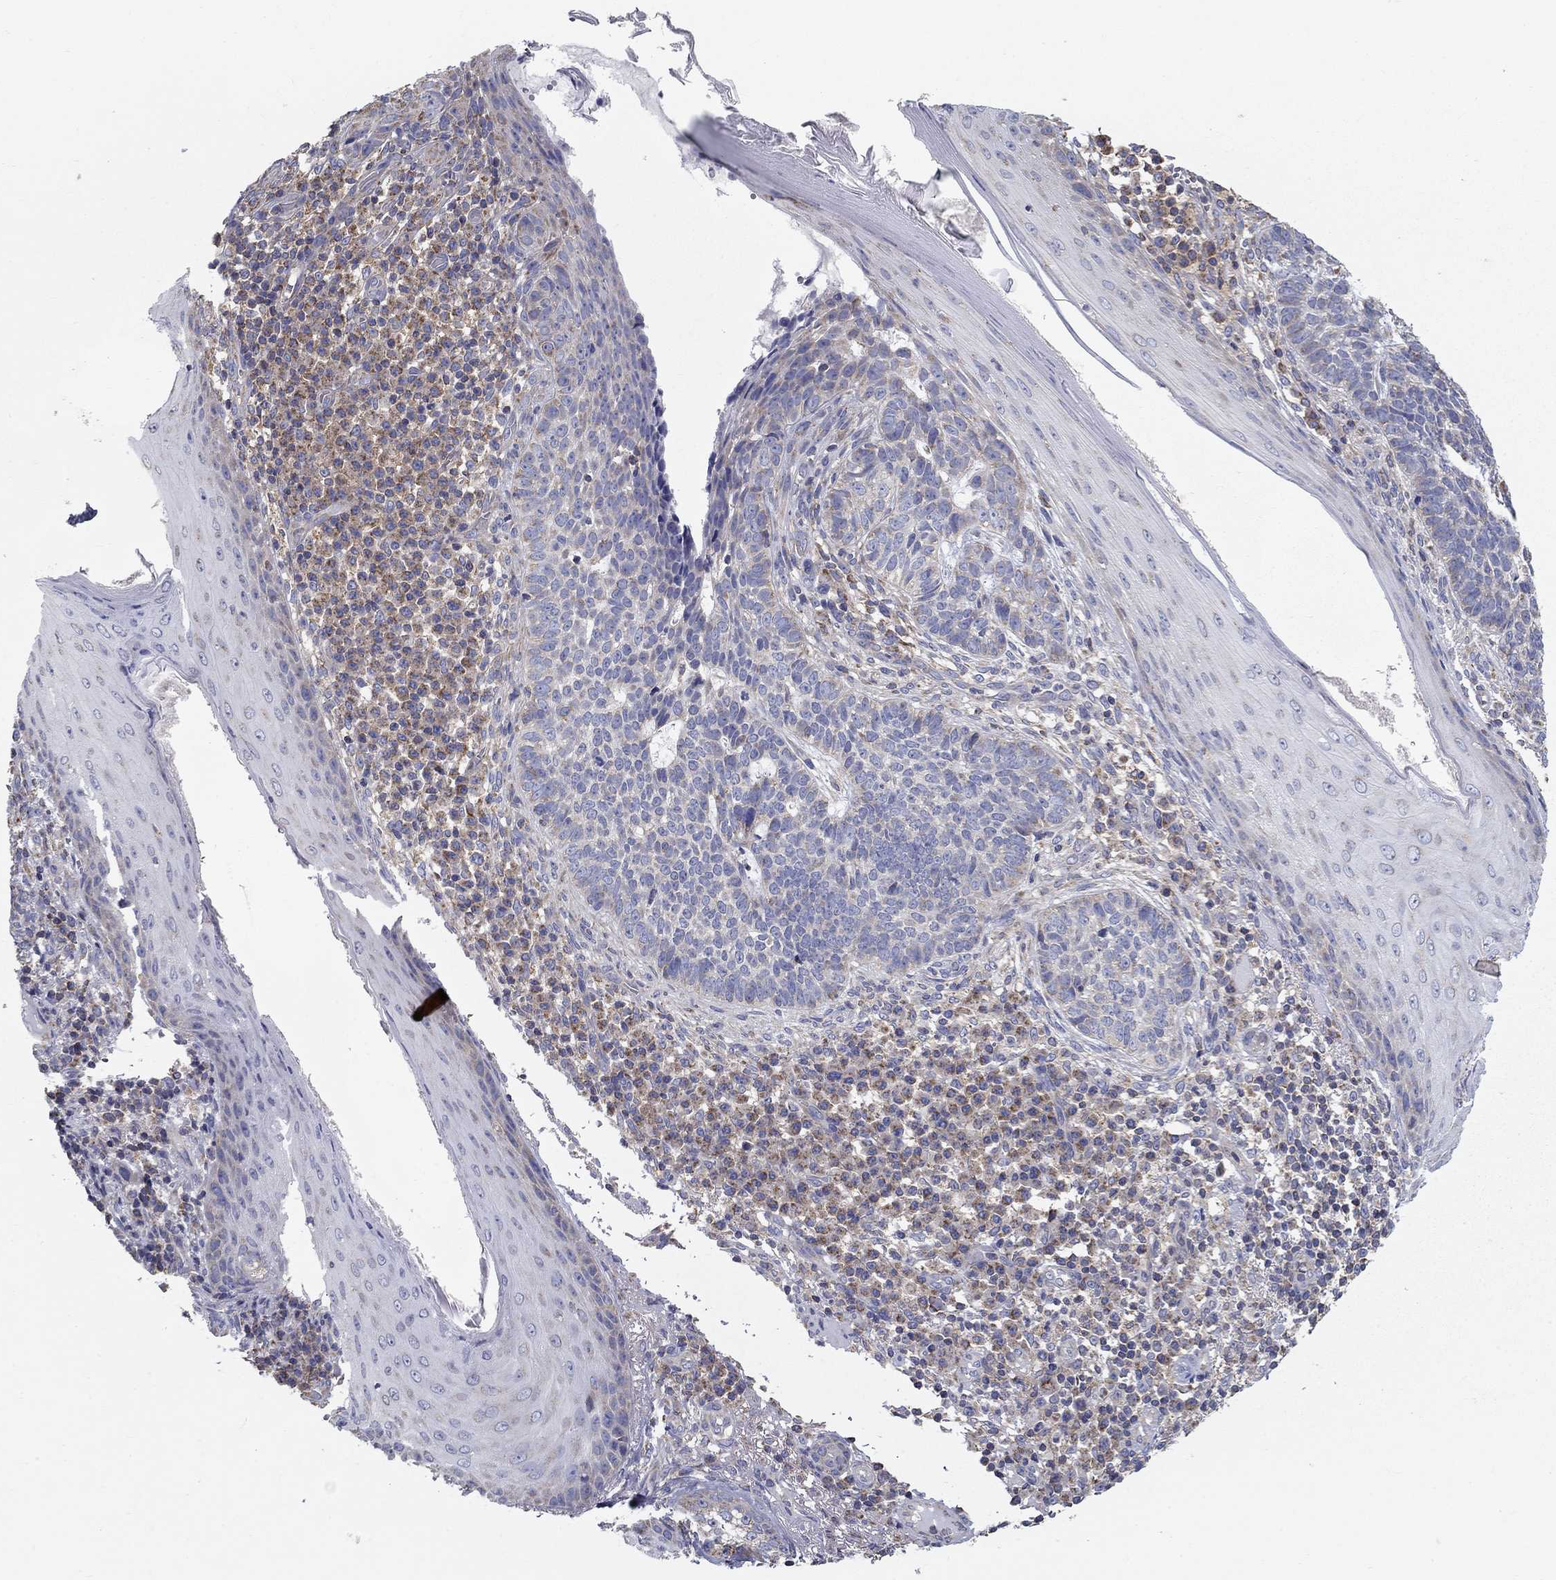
{"staining": {"intensity": "negative", "quantity": "none", "location": "none"}, "tissue": "skin cancer", "cell_type": "Tumor cells", "image_type": "cancer", "snomed": [{"axis": "morphology", "description": "Basal cell carcinoma"}, {"axis": "topography", "description": "Skin"}], "caption": "IHC micrograph of human skin cancer stained for a protein (brown), which displays no expression in tumor cells.", "gene": "NME5", "patient": {"sex": "female", "age": 69}}